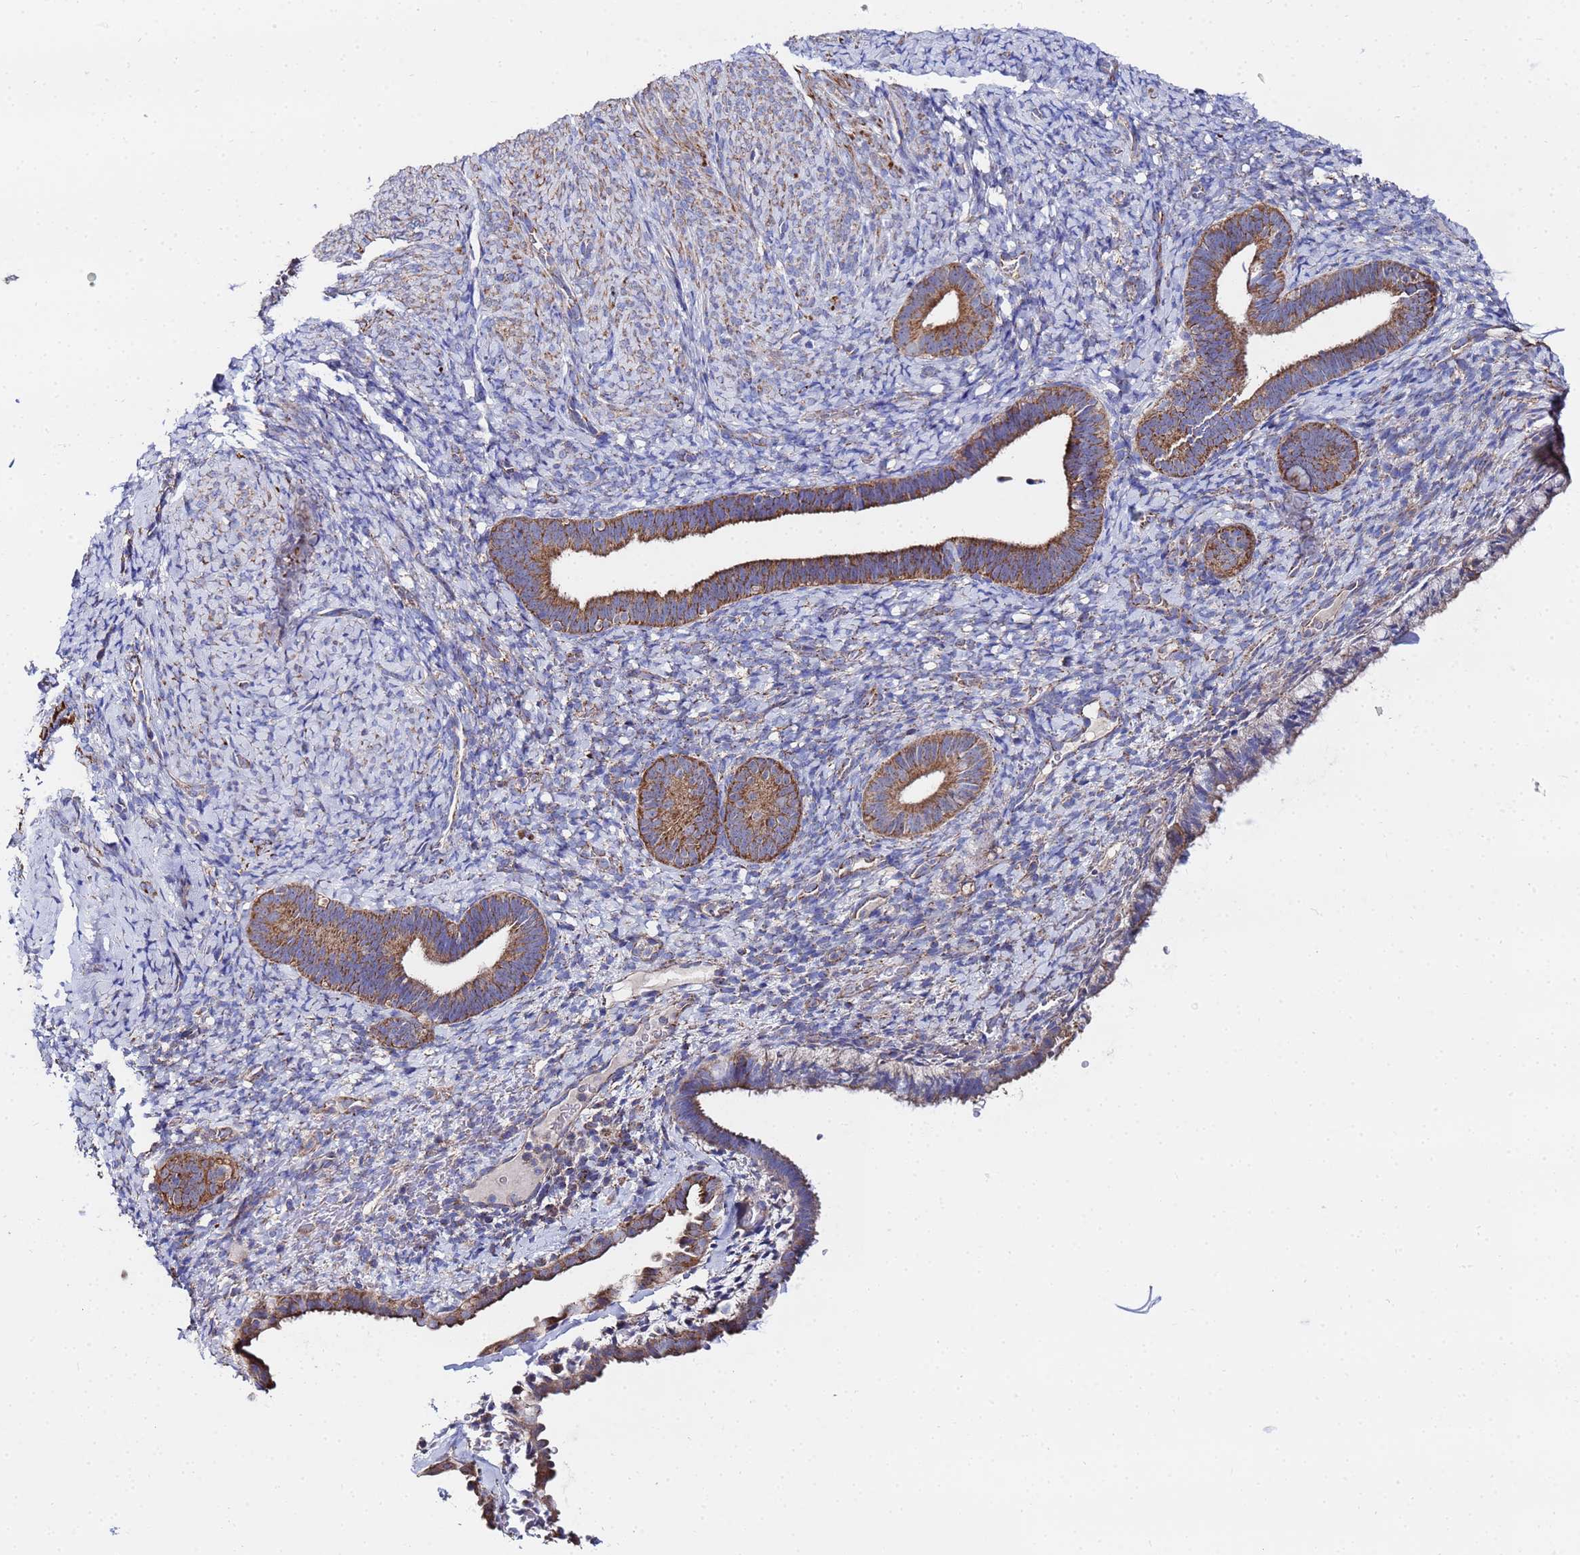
{"staining": {"intensity": "weak", "quantity": "<25%", "location": "cytoplasmic/membranous"}, "tissue": "endometrium", "cell_type": "Cells in endometrial stroma", "image_type": "normal", "snomed": [{"axis": "morphology", "description": "Normal tissue, NOS"}, {"axis": "topography", "description": "Endometrium"}], "caption": "Cells in endometrial stroma show no significant protein staining in benign endometrium.", "gene": "FAHD2A", "patient": {"sex": "female", "age": 65}}